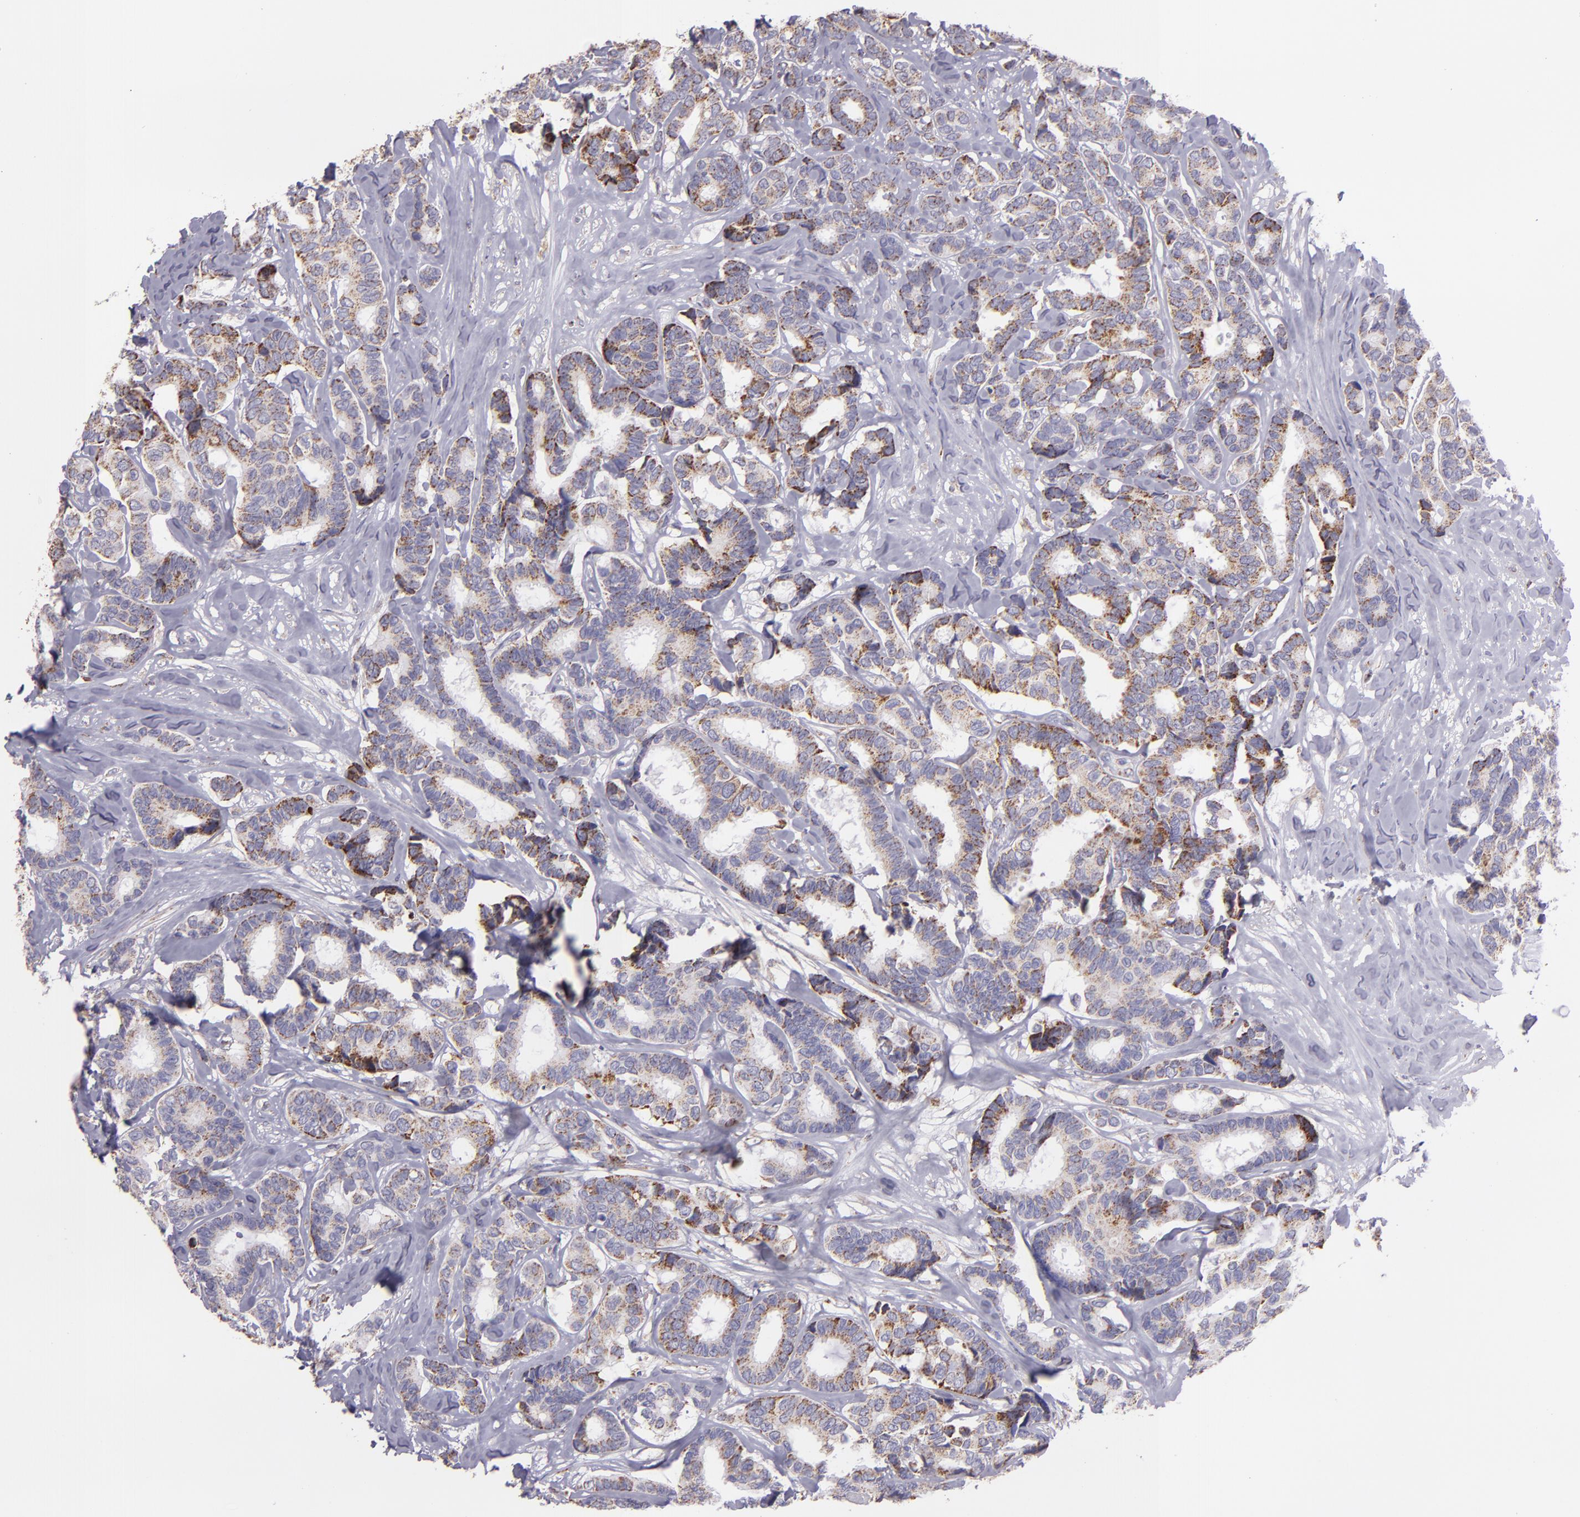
{"staining": {"intensity": "weak", "quantity": "25%-75%", "location": "cytoplasmic/membranous"}, "tissue": "breast cancer", "cell_type": "Tumor cells", "image_type": "cancer", "snomed": [{"axis": "morphology", "description": "Duct carcinoma"}, {"axis": "topography", "description": "Breast"}], "caption": "Protein expression analysis of human breast cancer (invasive ductal carcinoma) reveals weak cytoplasmic/membranous staining in about 25%-75% of tumor cells.", "gene": "HSPD1", "patient": {"sex": "female", "age": 87}}